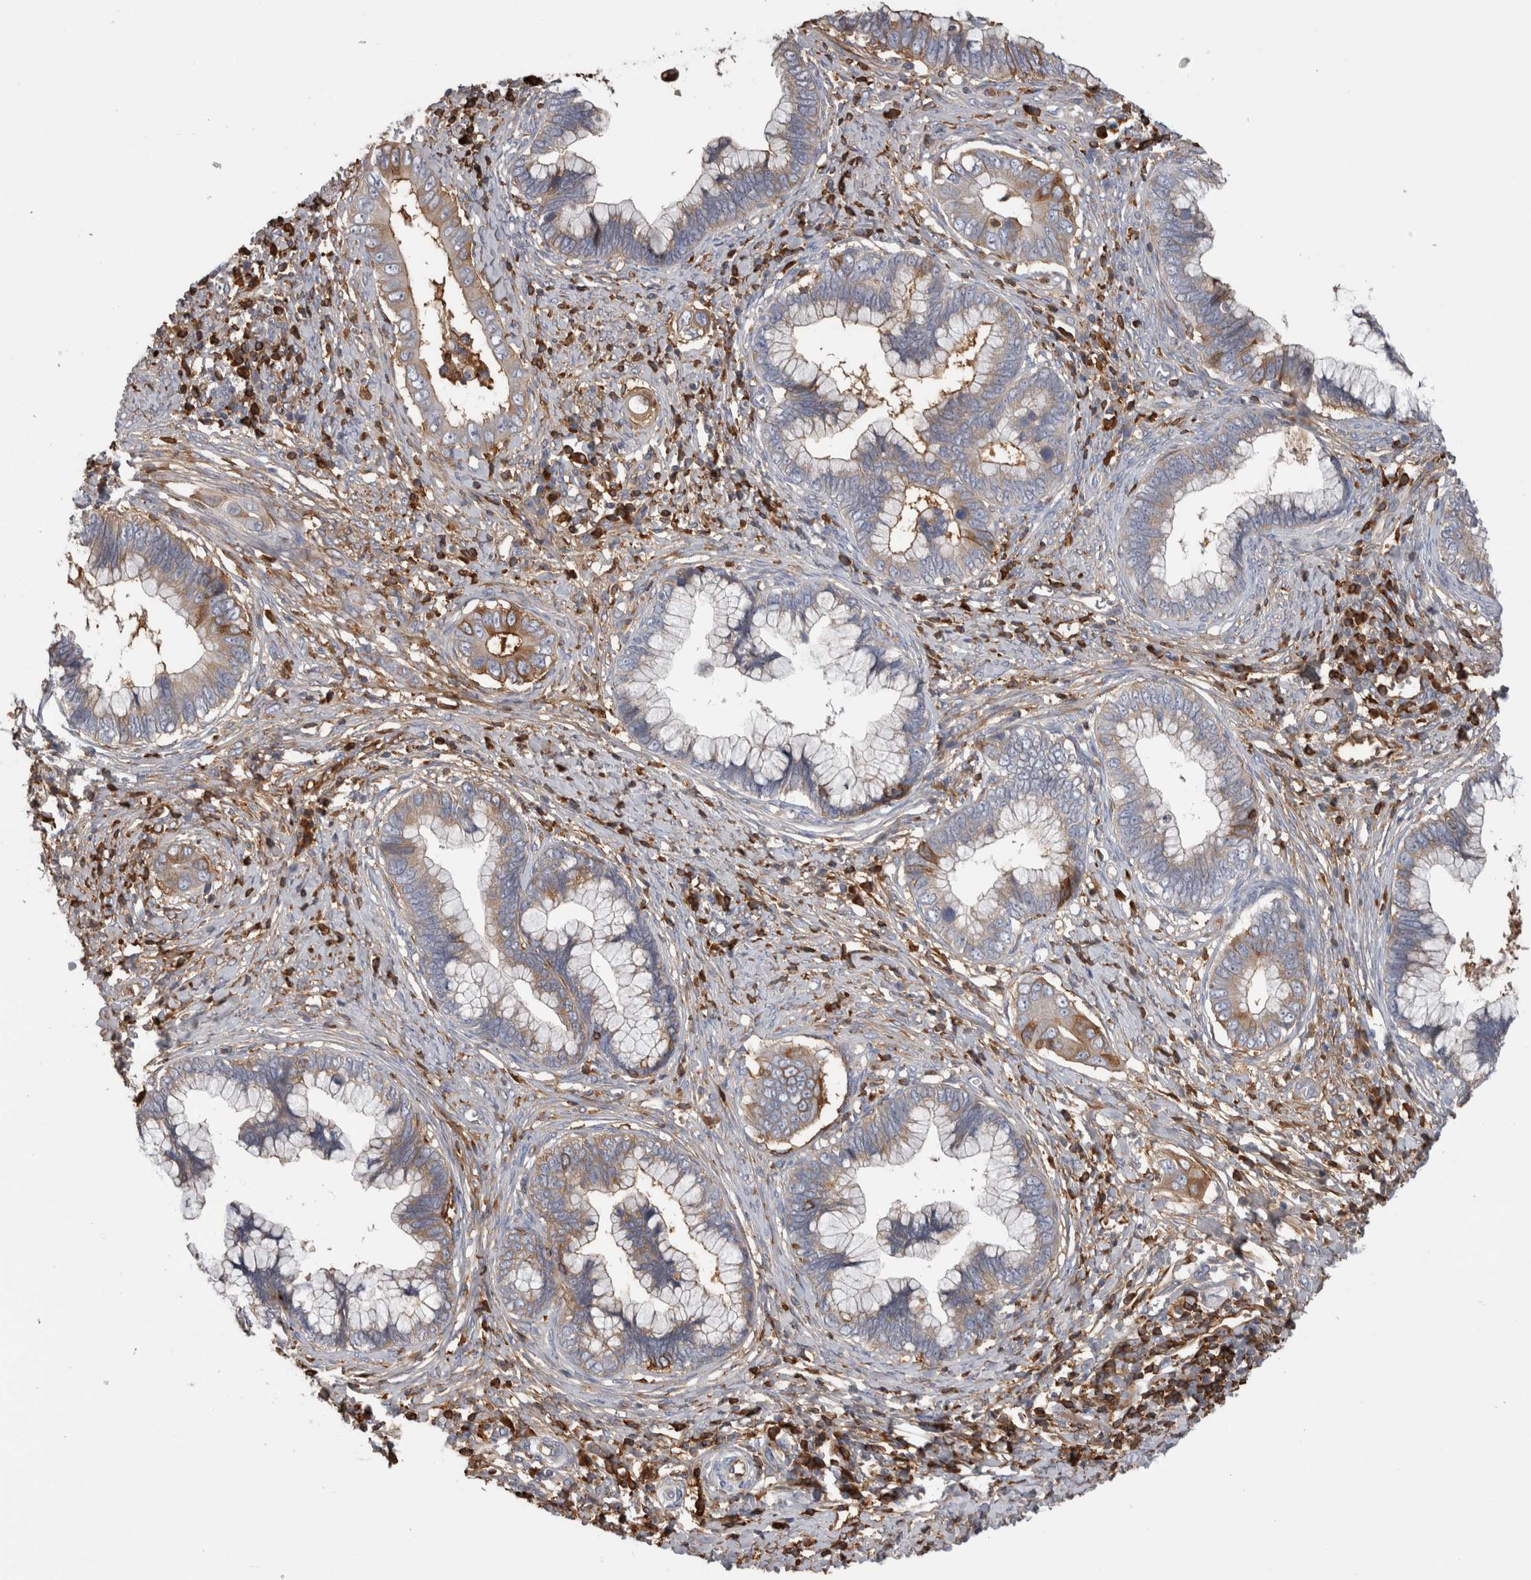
{"staining": {"intensity": "moderate", "quantity": "<25%", "location": "cytoplasmic/membranous"}, "tissue": "cervical cancer", "cell_type": "Tumor cells", "image_type": "cancer", "snomed": [{"axis": "morphology", "description": "Adenocarcinoma, NOS"}, {"axis": "topography", "description": "Cervix"}], "caption": "Brown immunohistochemical staining in cervical cancer demonstrates moderate cytoplasmic/membranous expression in about <25% of tumor cells. (DAB = brown stain, brightfield microscopy at high magnification).", "gene": "TBCE", "patient": {"sex": "female", "age": 44}}